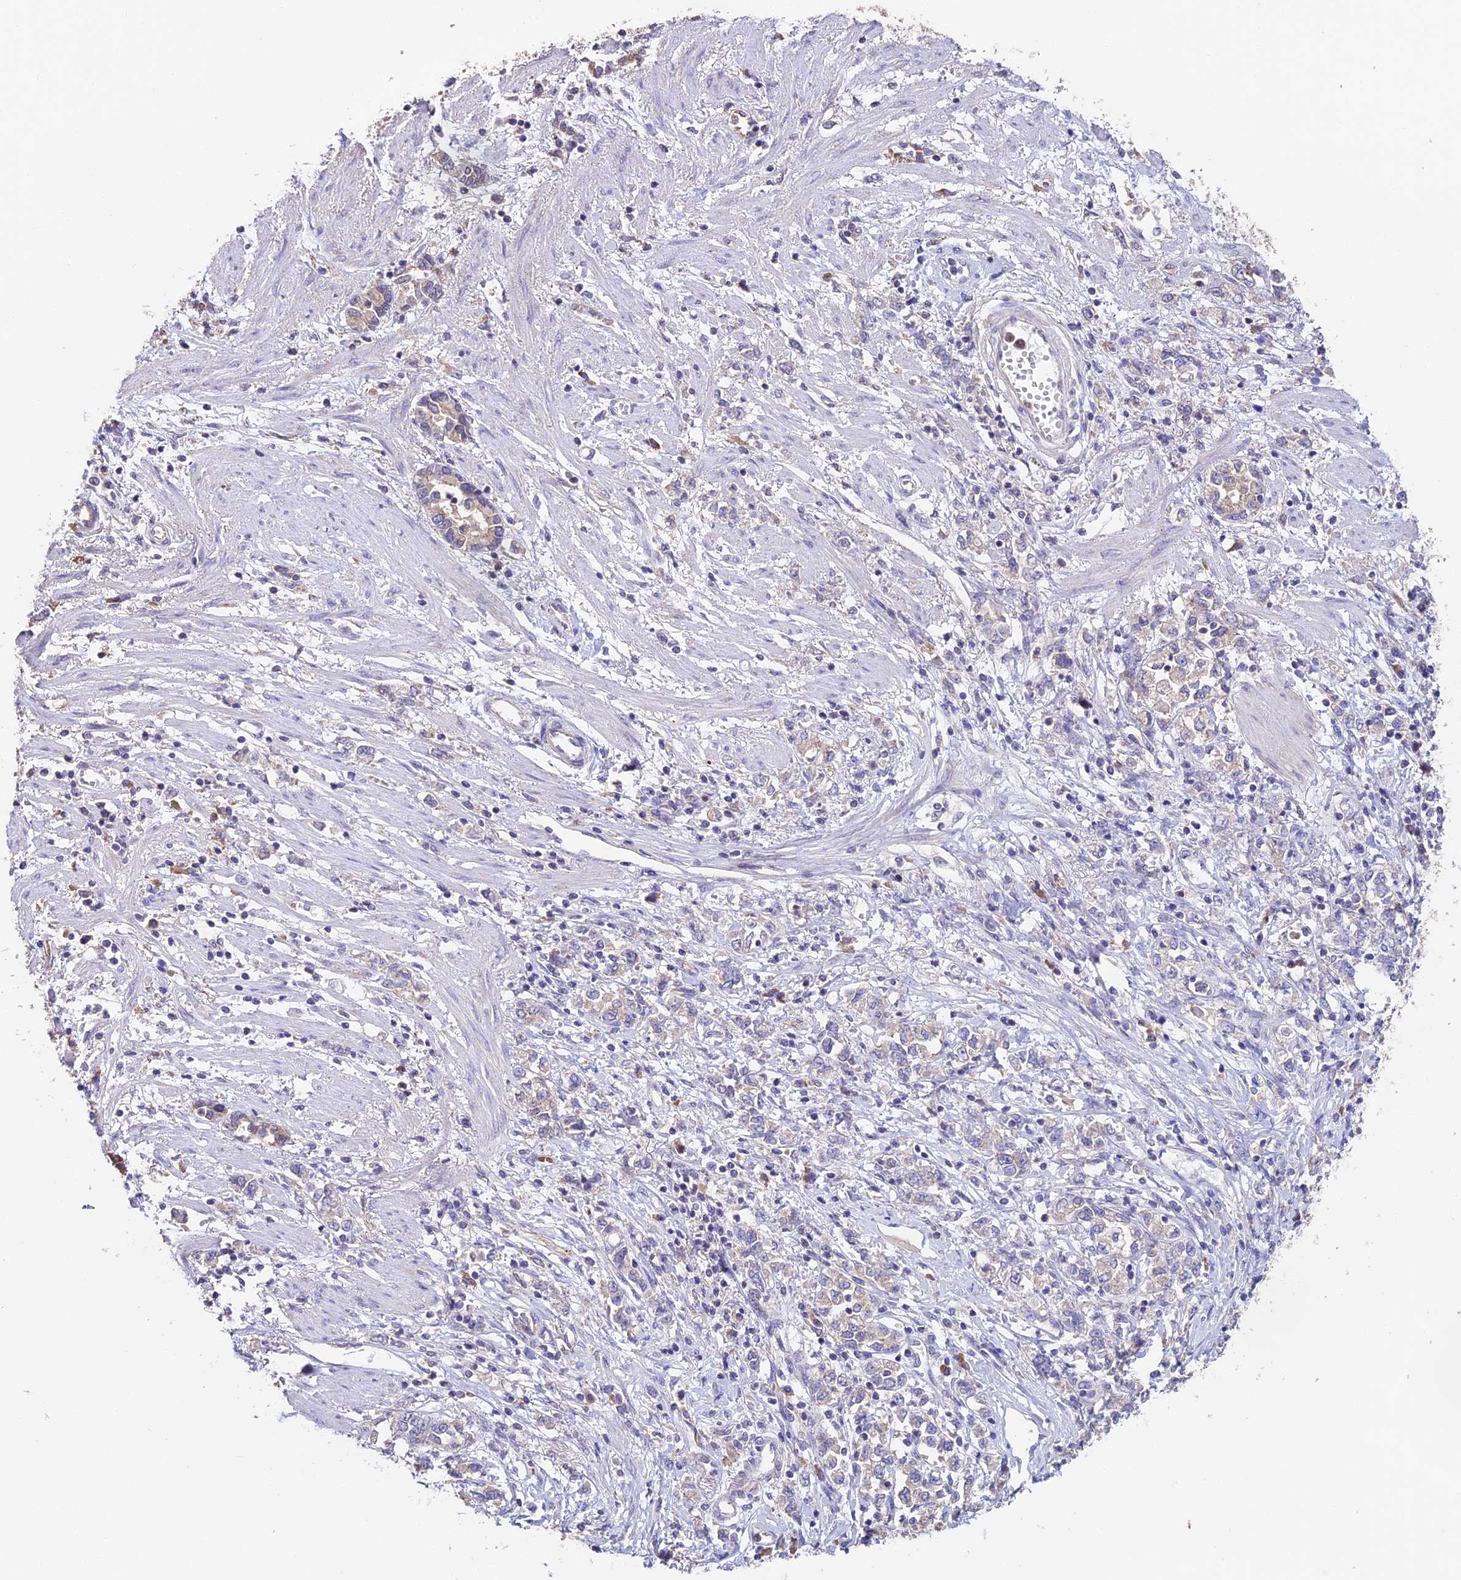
{"staining": {"intensity": "weak", "quantity": "<25%", "location": "cytoplasmic/membranous"}, "tissue": "stomach cancer", "cell_type": "Tumor cells", "image_type": "cancer", "snomed": [{"axis": "morphology", "description": "Adenocarcinoma, NOS"}, {"axis": "topography", "description": "Stomach"}], "caption": "DAB (3,3'-diaminobenzidine) immunohistochemical staining of stomach adenocarcinoma reveals no significant positivity in tumor cells. (DAB IHC visualized using brightfield microscopy, high magnification).", "gene": "EMC3", "patient": {"sex": "female", "age": 76}}